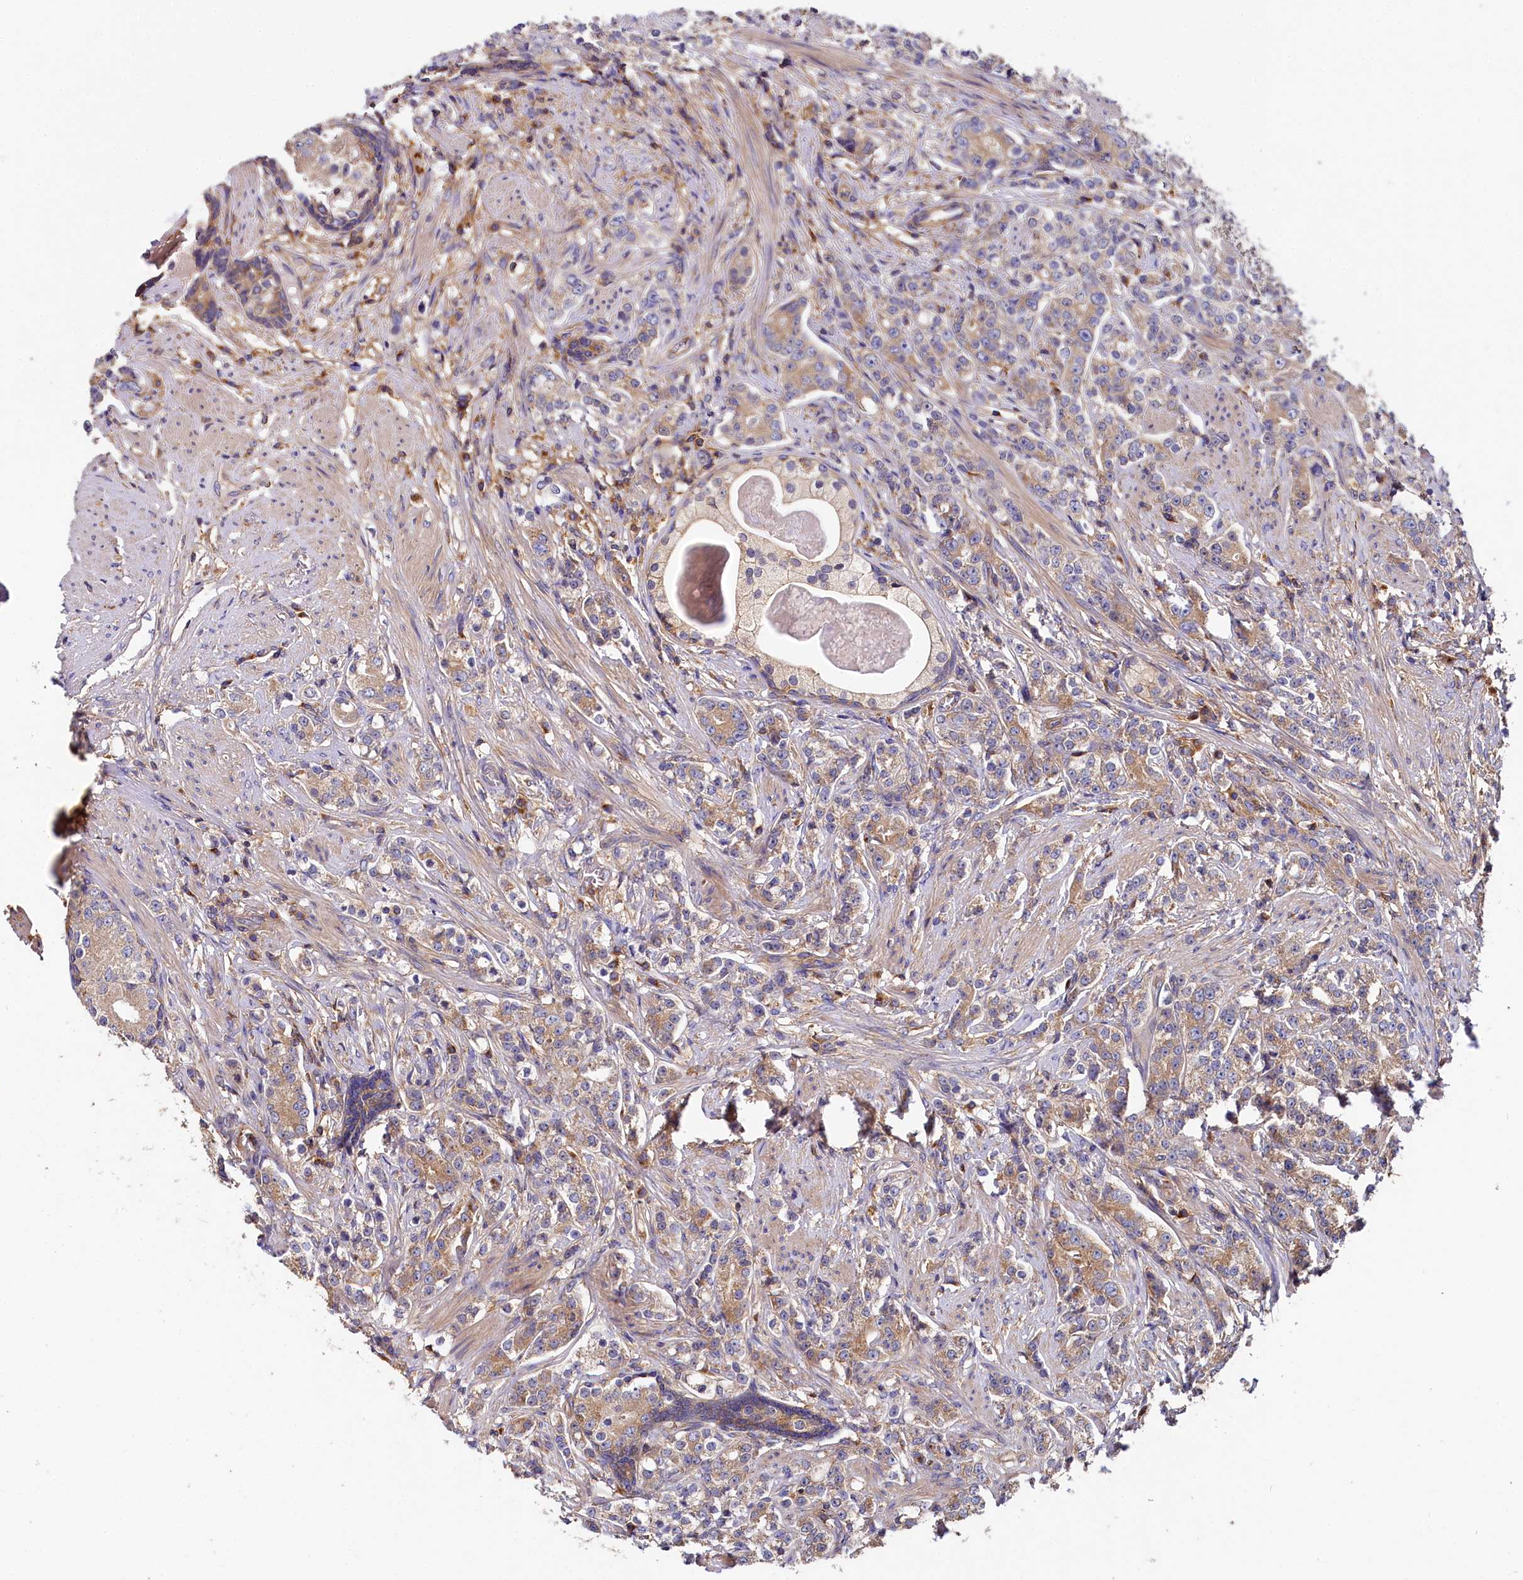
{"staining": {"intensity": "weak", "quantity": "25%-75%", "location": "cytoplasmic/membranous"}, "tissue": "prostate cancer", "cell_type": "Tumor cells", "image_type": "cancer", "snomed": [{"axis": "morphology", "description": "Adenocarcinoma, High grade"}, {"axis": "topography", "description": "Prostate"}], "caption": "Immunohistochemistry staining of prostate high-grade adenocarcinoma, which exhibits low levels of weak cytoplasmic/membranous positivity in about 25%-75% of tumor cells indicating weak cytoplasmic/membranous protein staining. The staining was performed using DAB (brown) for protein detection and nuclei were counterstained in hematoxylin (blue).", "gene": "PPIP5K1", "patient": {"sex": "male", "age": 69}}